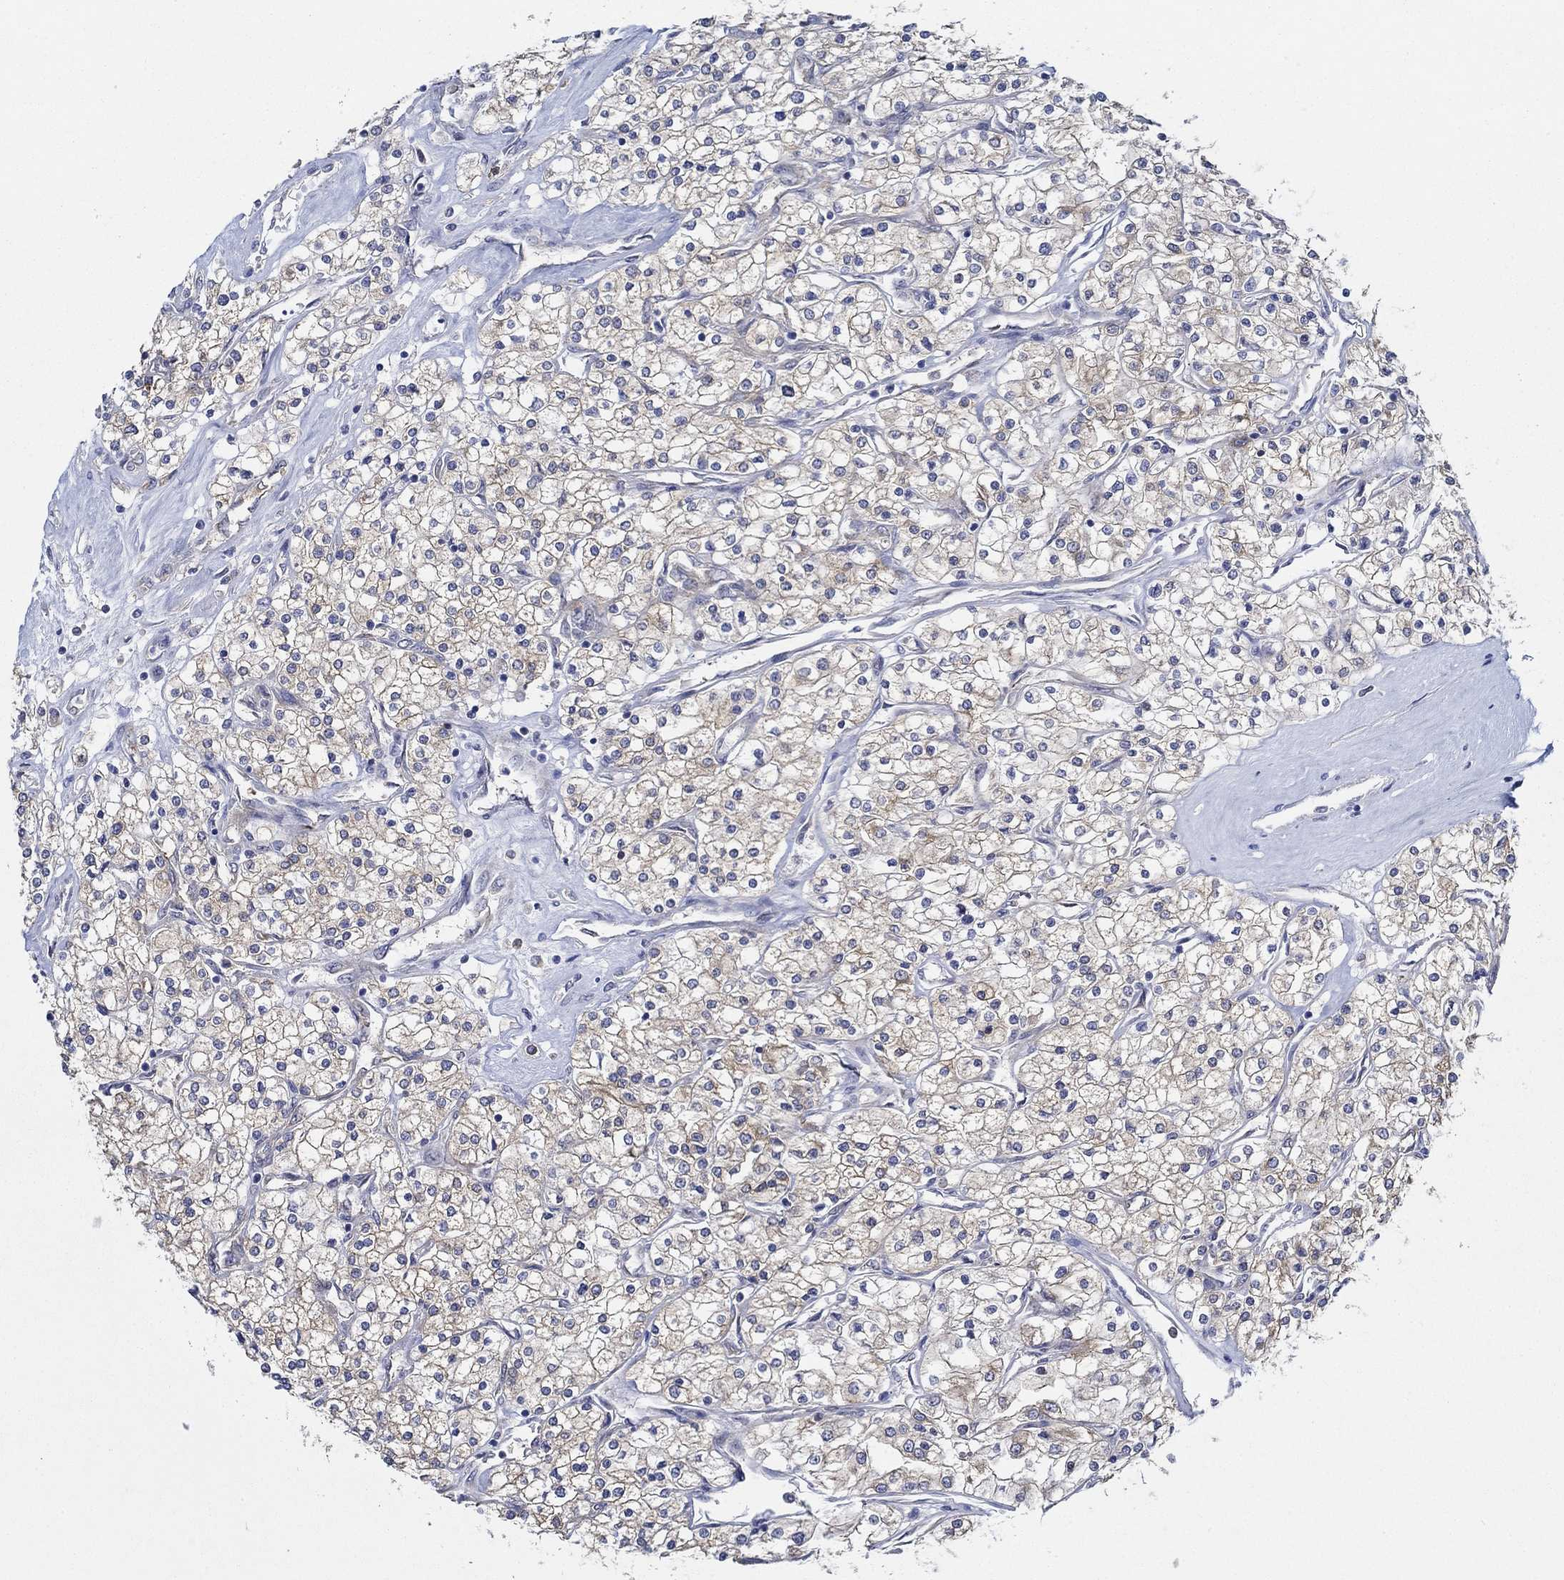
{"staining": {"intensity": "moderate", "quantity": ">75%", "location": "cytoplasmic/membranous"}, "tissue": "renal cancer", "cell_type": "Tumor cells", "image_type": "cancer", "snomed": [{"axis": "morphology", "description": "Adenocarcinoma, NOS"}, {"axis": "topography", "description": "Kidney"}], "caption": "DAB immunohistochemical staining of adenocarcinoma (renal) exhibits moderate cytoplasmic/membranous protein expression in about >75% of tumor cells. The protein is shown in brown color, while the nuclei are stained blue.", "gene": "SLC27A3", "patient": {"sex": "male", "age": 80}}